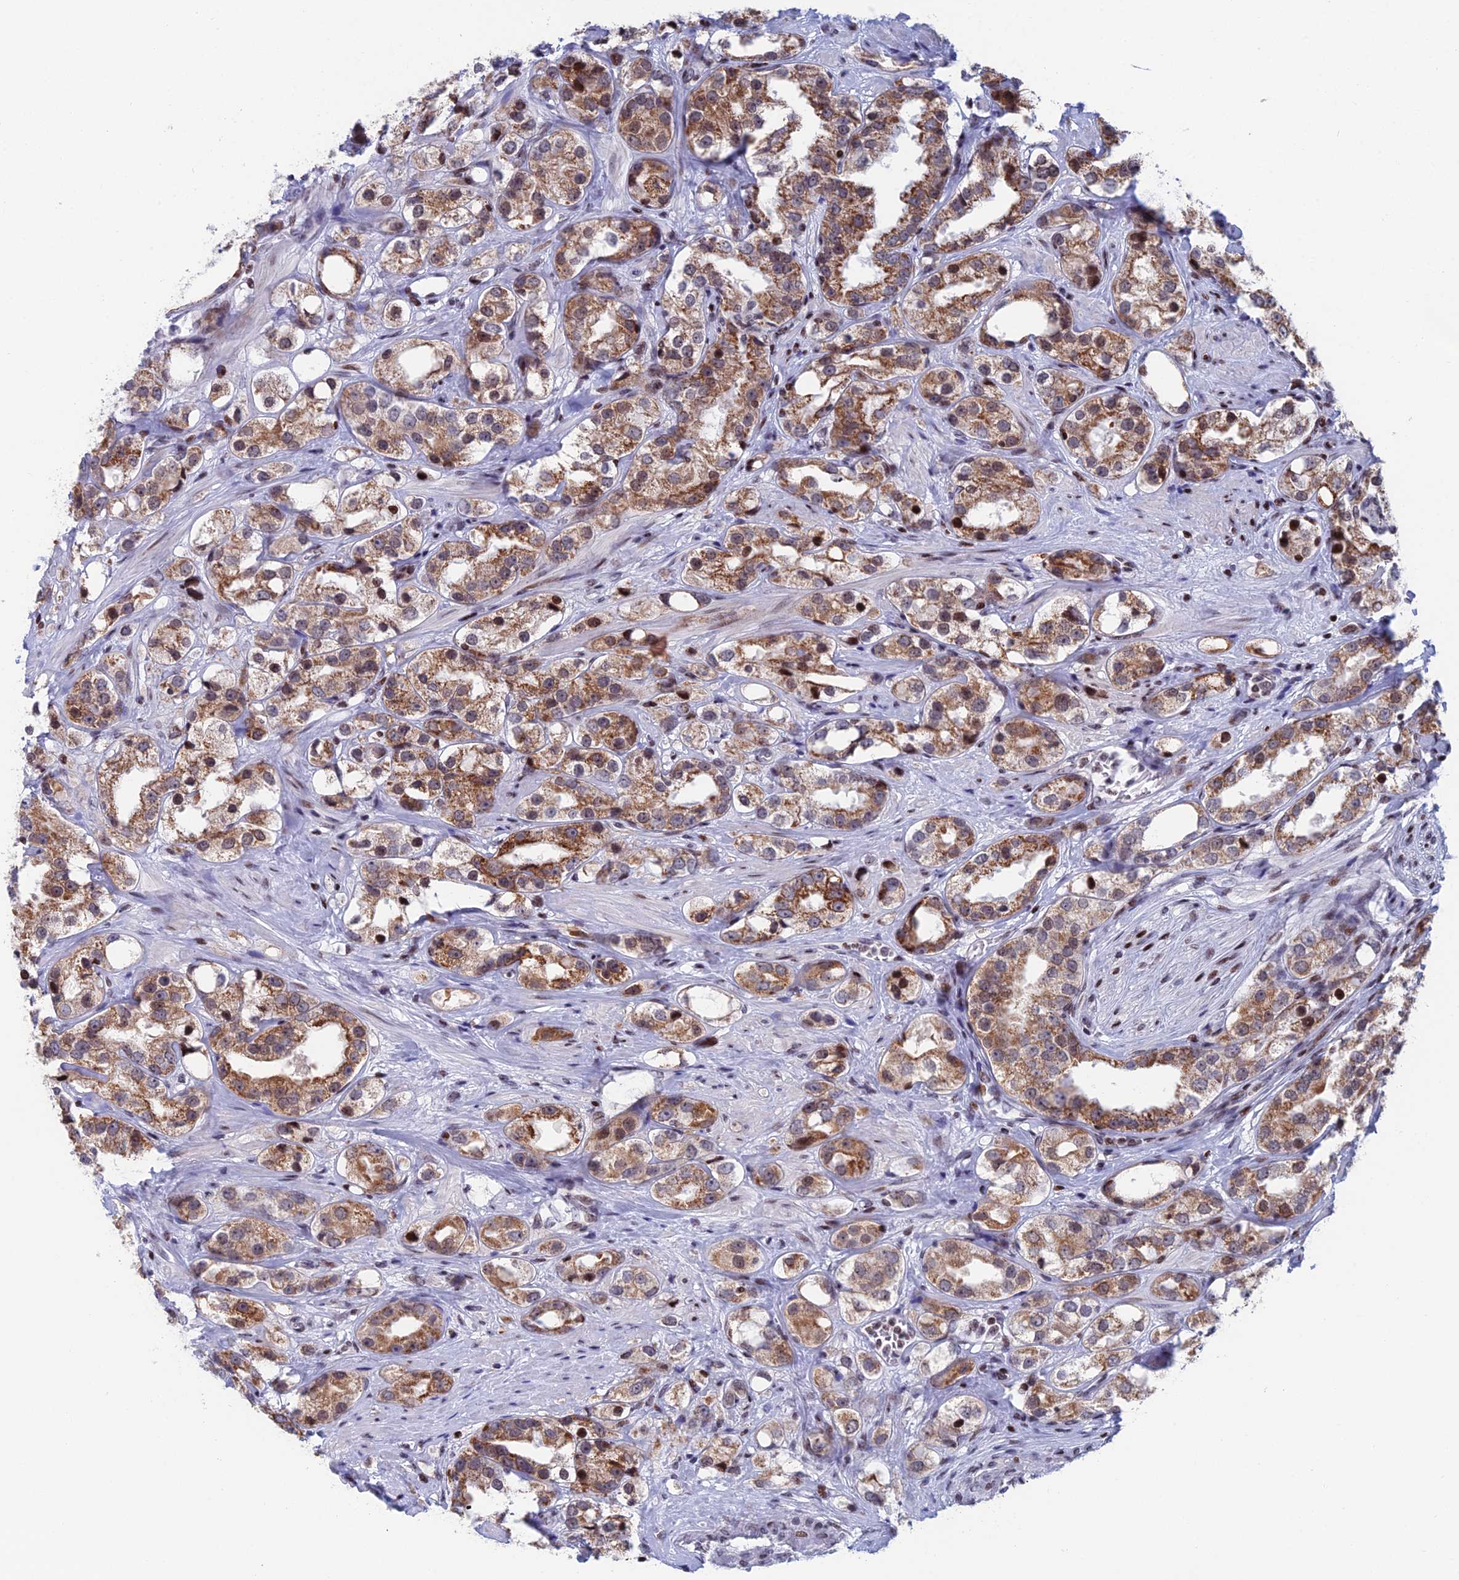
{"staining": {"intensity": "moderate", "quantity": ">75%", "location": "cytoplasmic/membranous,nuclear"}, "tissue": "prostate cancer", "cell_type": "Tumor cells", "image_type": "cancer", "snomed": [{"axis": "morphology", "description": "Adenocarcinoma, NOS"}, {"axis": "topography", "description": "Prostate"}], "caption": "IHC staining of prostate cancer (adenocarcinoma), which reveals medium levels of moderate cytoplasmic/membranous and nuclear expression in about >75% of tumor cells indicating moderate cytoplasmic/membranous and nuclear protein positivity. The staining was performed using DAB (brown) for protein detection and nuclei were counterstained in hematoxylin (blue).", "gene": "AFF3", "patient": {"sex": "male", "age": 79}}